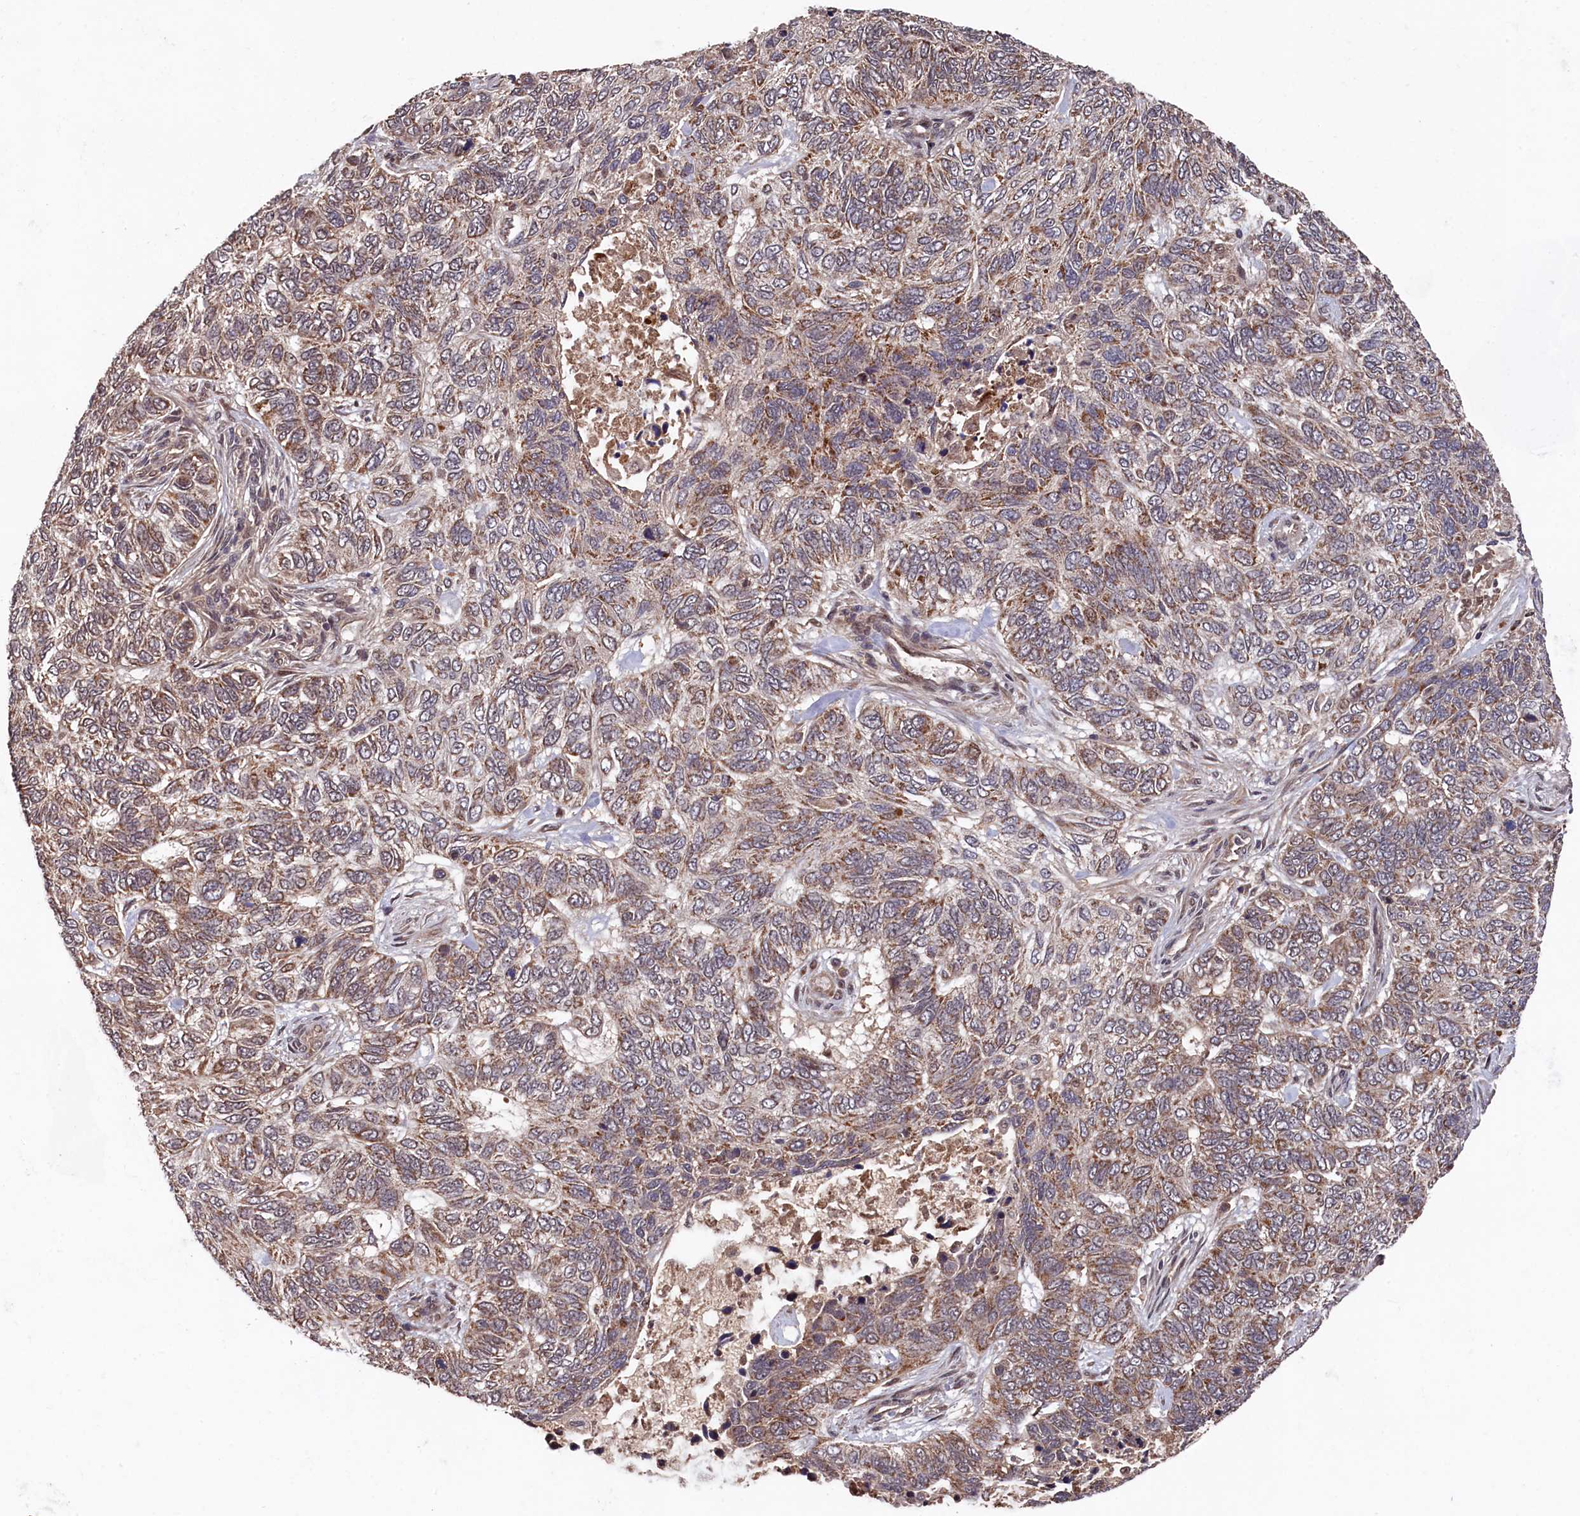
{"staining": {"intensity": "moderate", "quantity": ">75%", "location": "cytoplasmic/membranous"}, "tissue": "skin cancer", "cell_type": "Tumor cells", "image_type": "cancer", "snomed": [{"axis": "morphology", "description": "Basal cell carcinoma"}, {"axis": "topography", "description": "Skin"}], "caption": "Skin basal cell carcinoma was stained to show a protein in brown. There is medium levels of moderate cytoplasmic/membranous expression in about >75% of tumor cells.", "gene": "CLPX", "patient": {"sex": "female", "age": 65}}